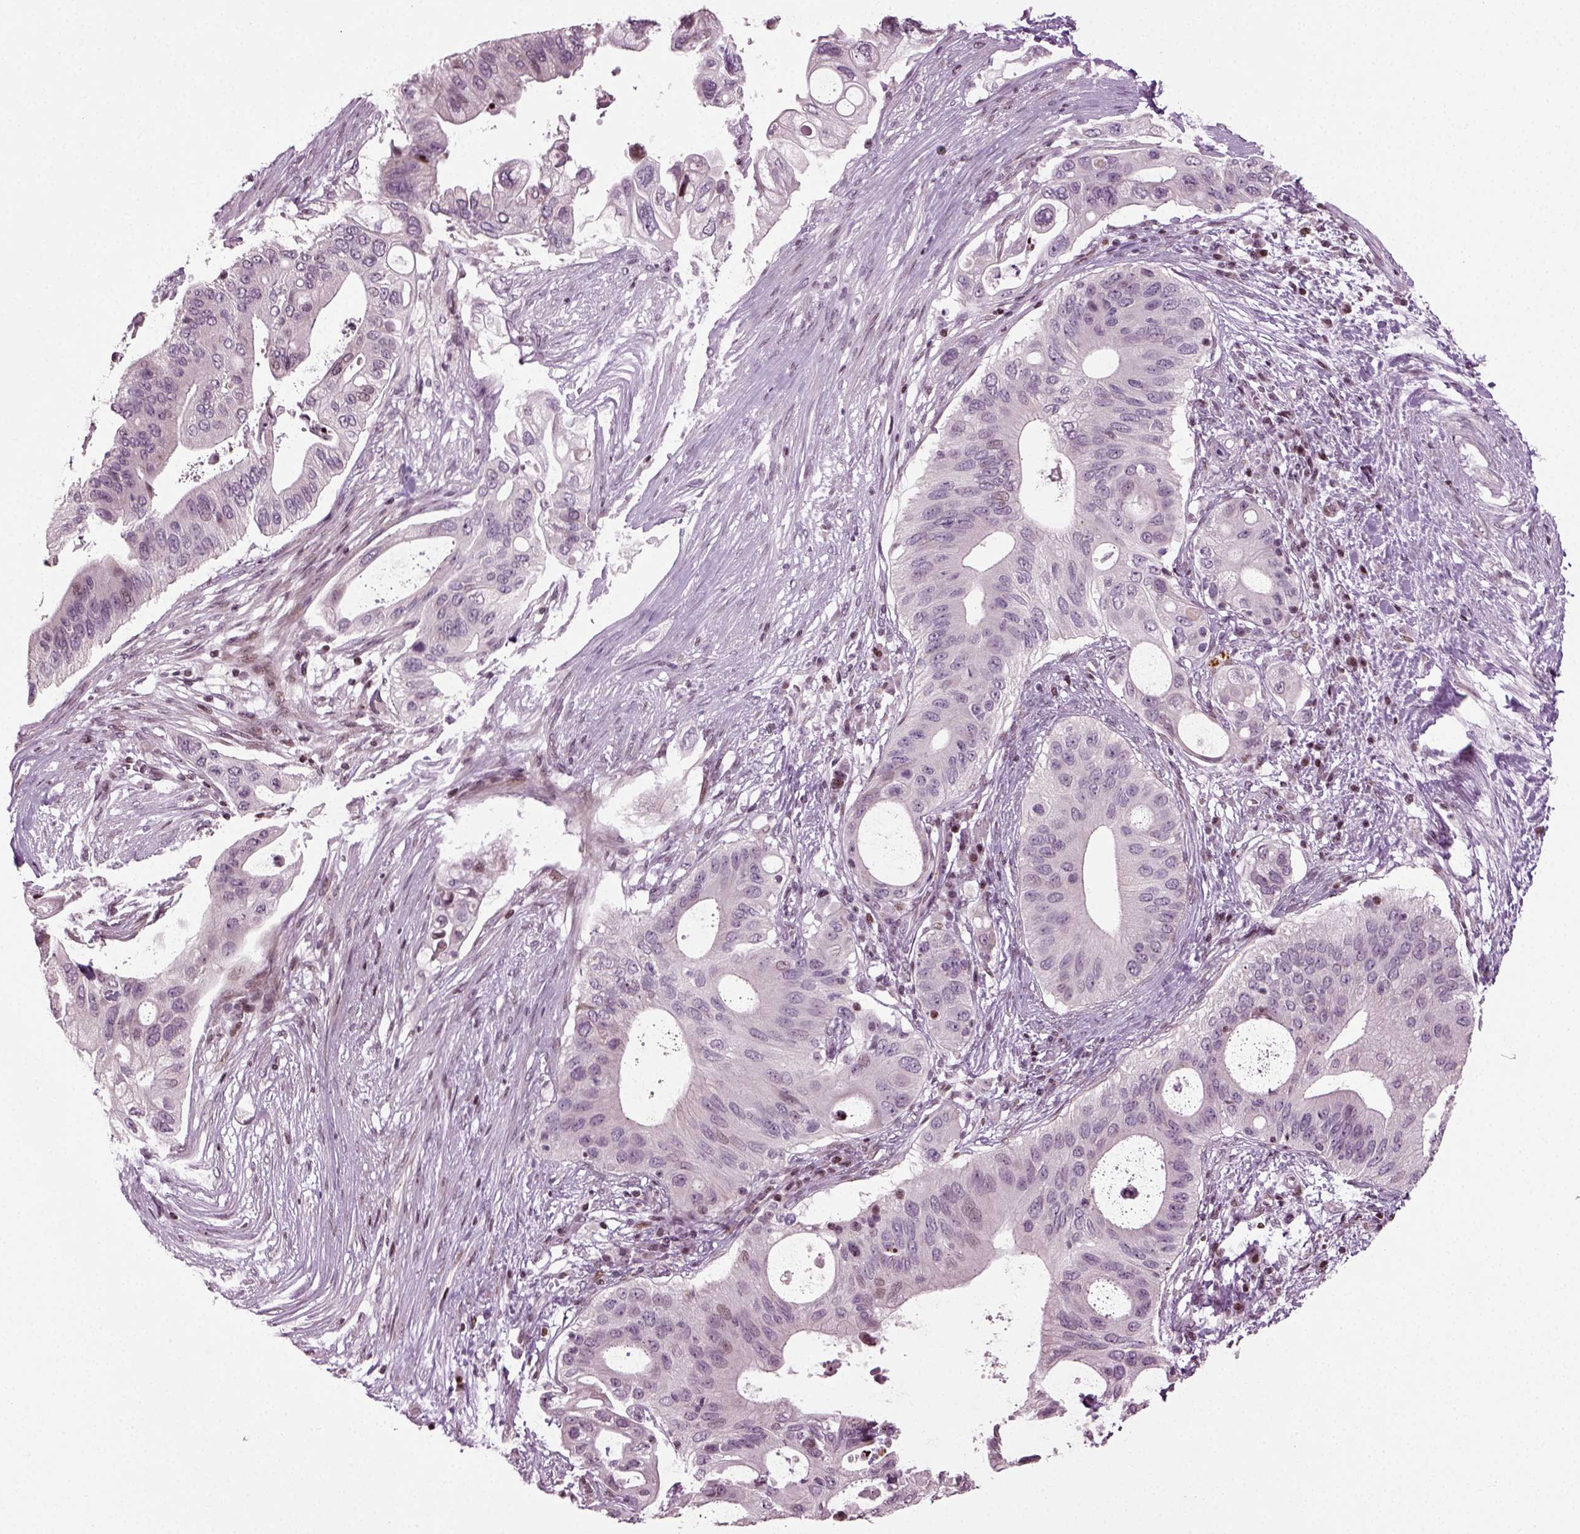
{"staining": {"intensity": "weak", "quantity": "<25%", "location": "nuclear"}, "tissue": "pancreatic cancer", "cell_type": "Tumor cells", "image_type": "cancer", "snomed": [{"axis": "morphology", "description": "Adenocarcinoma, NOS"}, {"axis": "topography", "description": "Pancreas"}], "caption": "Immunohistochemistry photomicrograph of pancreatic adenocarcinoma stained for a protein (brown), which displays no positivity in tumor cells.", "gene": "HEYL", "patient": {"sex": "female", "age": 72}}